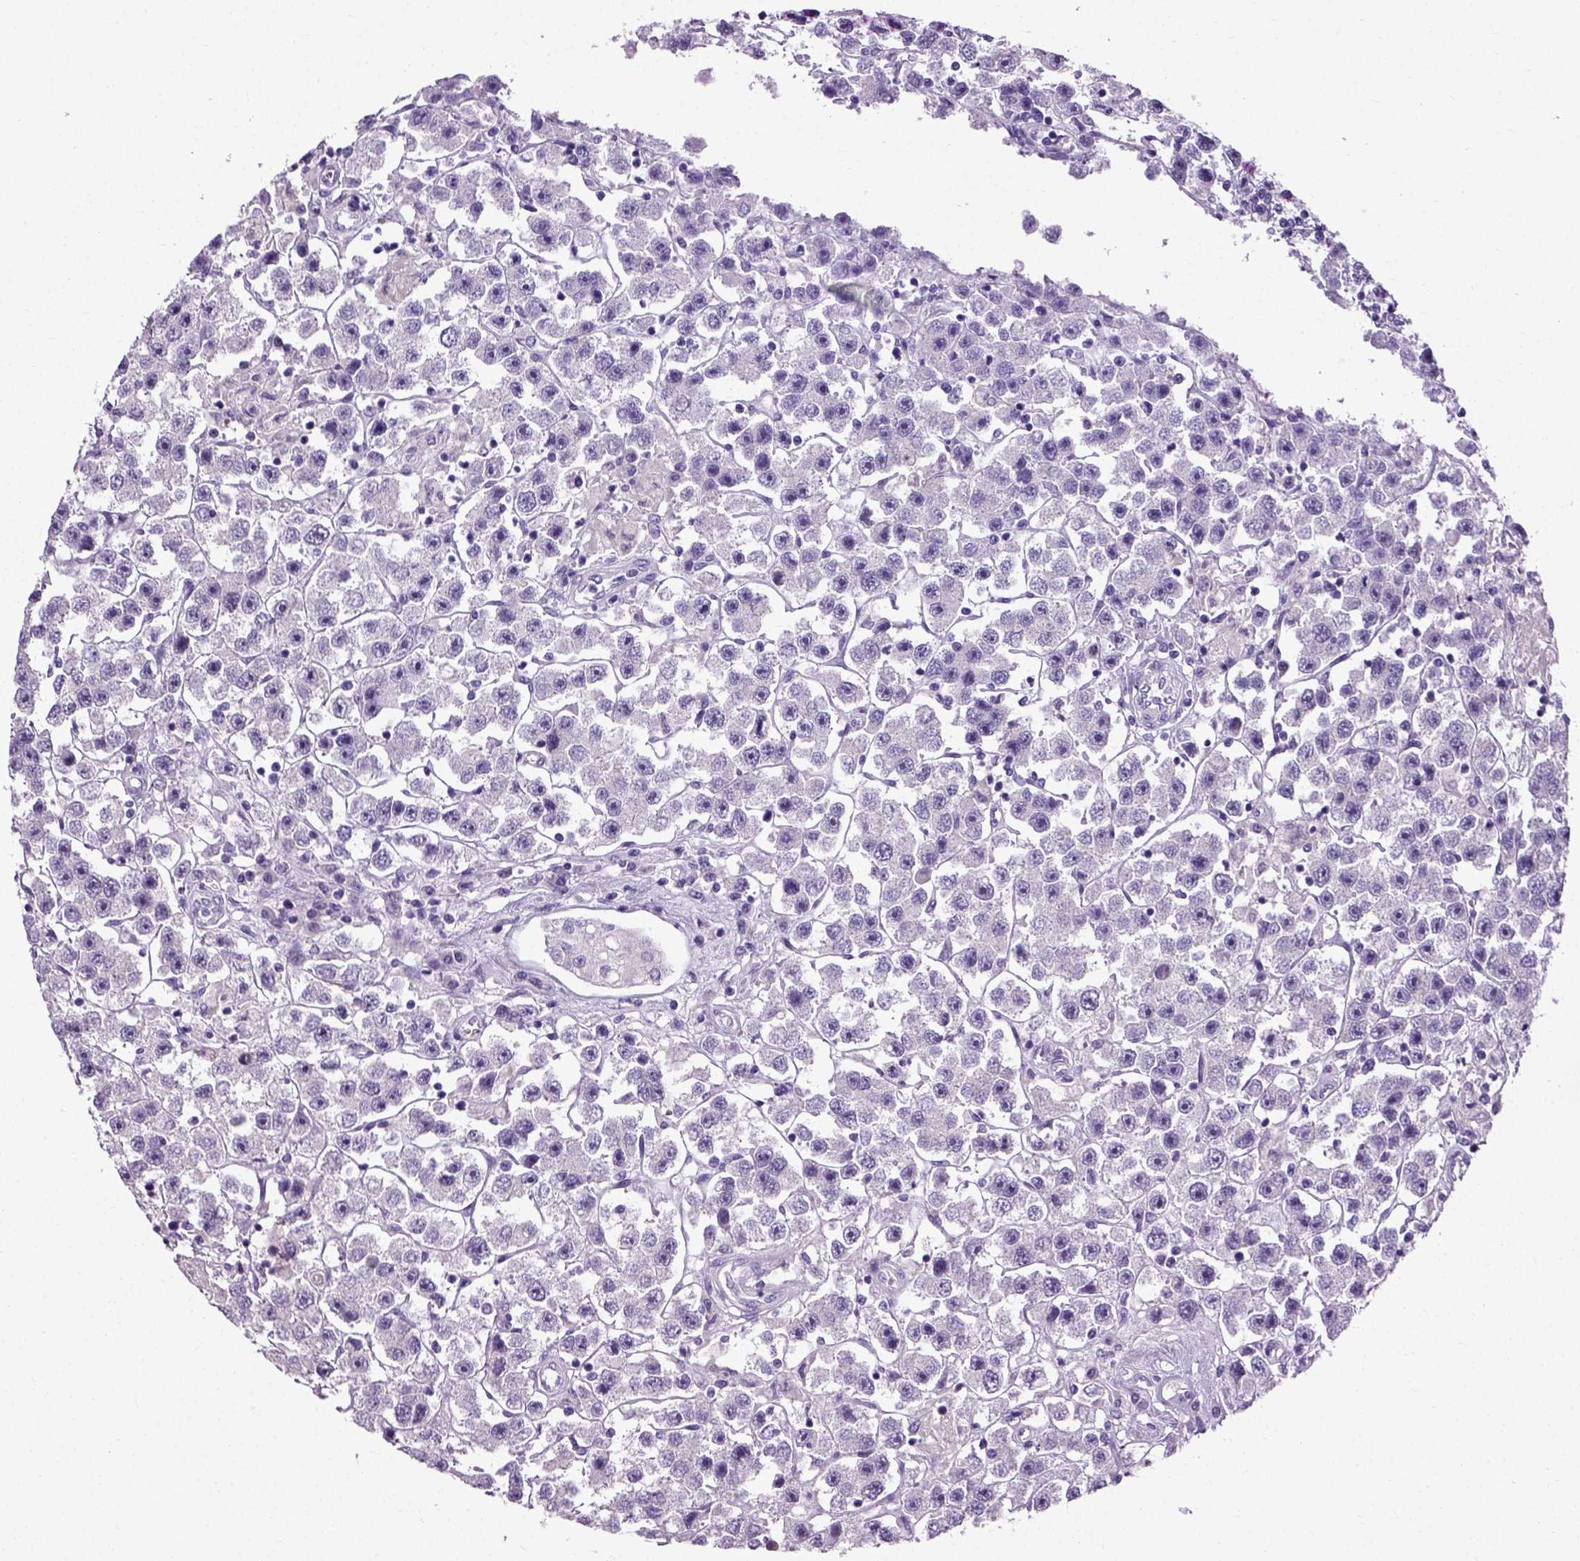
{"staining": {"intensity": "negative", "quantity": "none", "location": "none"}, "tissue": "testis cancer", "cell_type": "Tumor cells", "image_type": "cancer", "snomed": [{"axis": "morphology", "description": "Seminoma, NOS"}, {"axis": "topography", "description": "Testis"}], "caption": "Protein analysis of testis cancer reveals no significant expression in tumor cells.", "gene": "SCG5", "patient": {"sex": "male", "age": 45}}